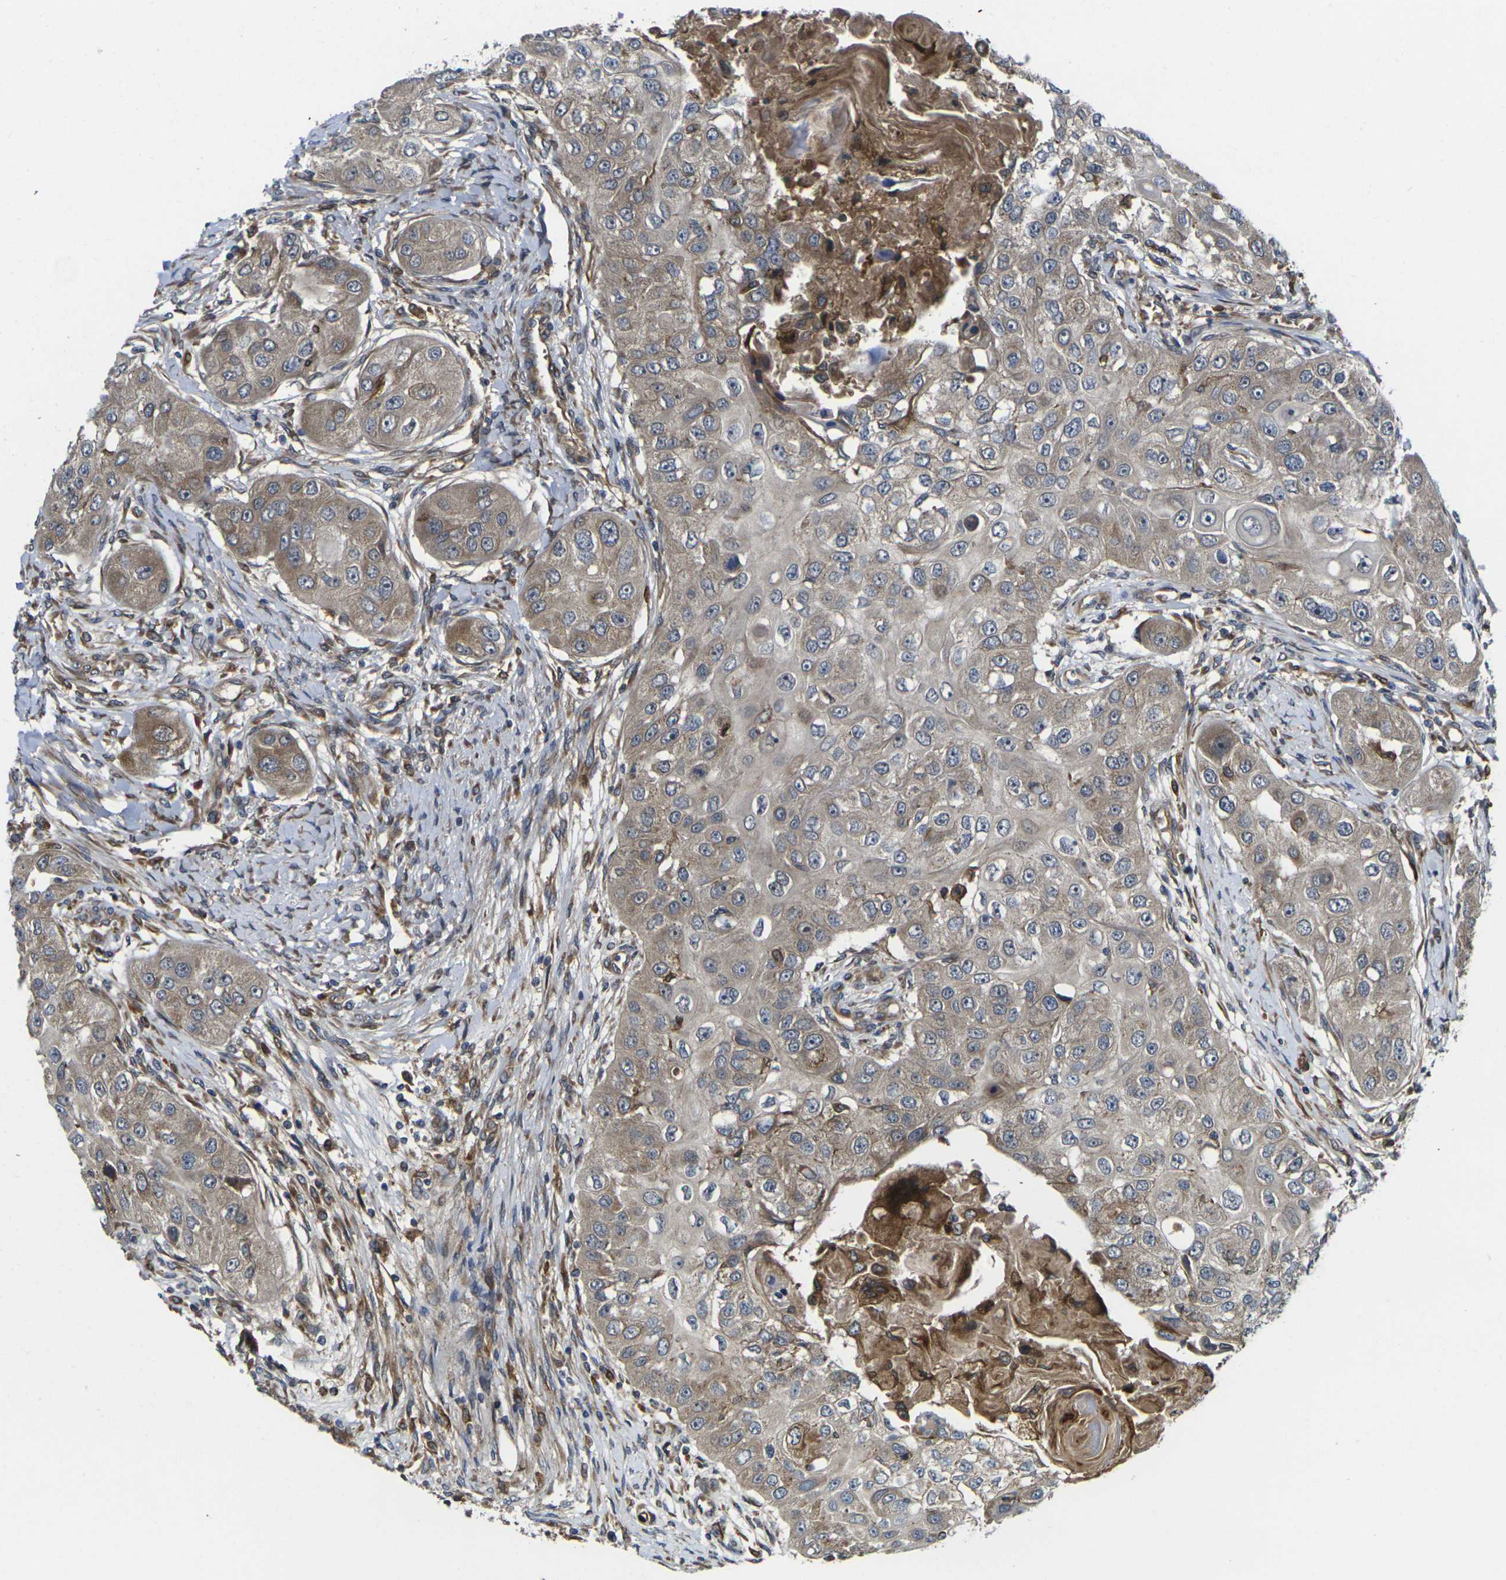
{"staining": {"intensity": "weak", "quantity": ">75%", "location": "cytoplasmic/membranous"}, "tissue": "head and neck cancer", "cell_type": "Tumor cells", "image_type": "cancer", "snomed": [{"axis": "morphology", "description": "Normal tissue, NOS"}, {"axis": "morphology", "description": "Squamous cell carcinoma, NOS"}, {"axis": "topography", "description": "Skeletal muscle"}, {"axis": "topography", "description": "Head-Neck"}], "caption": "IHC staining of squamous cell carcinoma (head and neck), which displays low levels of weak cytoplasmic/membranous staining in approximately >75% of tumor cells indicating weak cytoplasmic/membranous protein expression. The staining was performed using DAB (3,3'-diaminobenzidine) (brown) for protein detection and nuclei were counterstained in hematoxylin (blue).", "gene": "FZD1", "patient": {"sex": "male", "age": 51}}